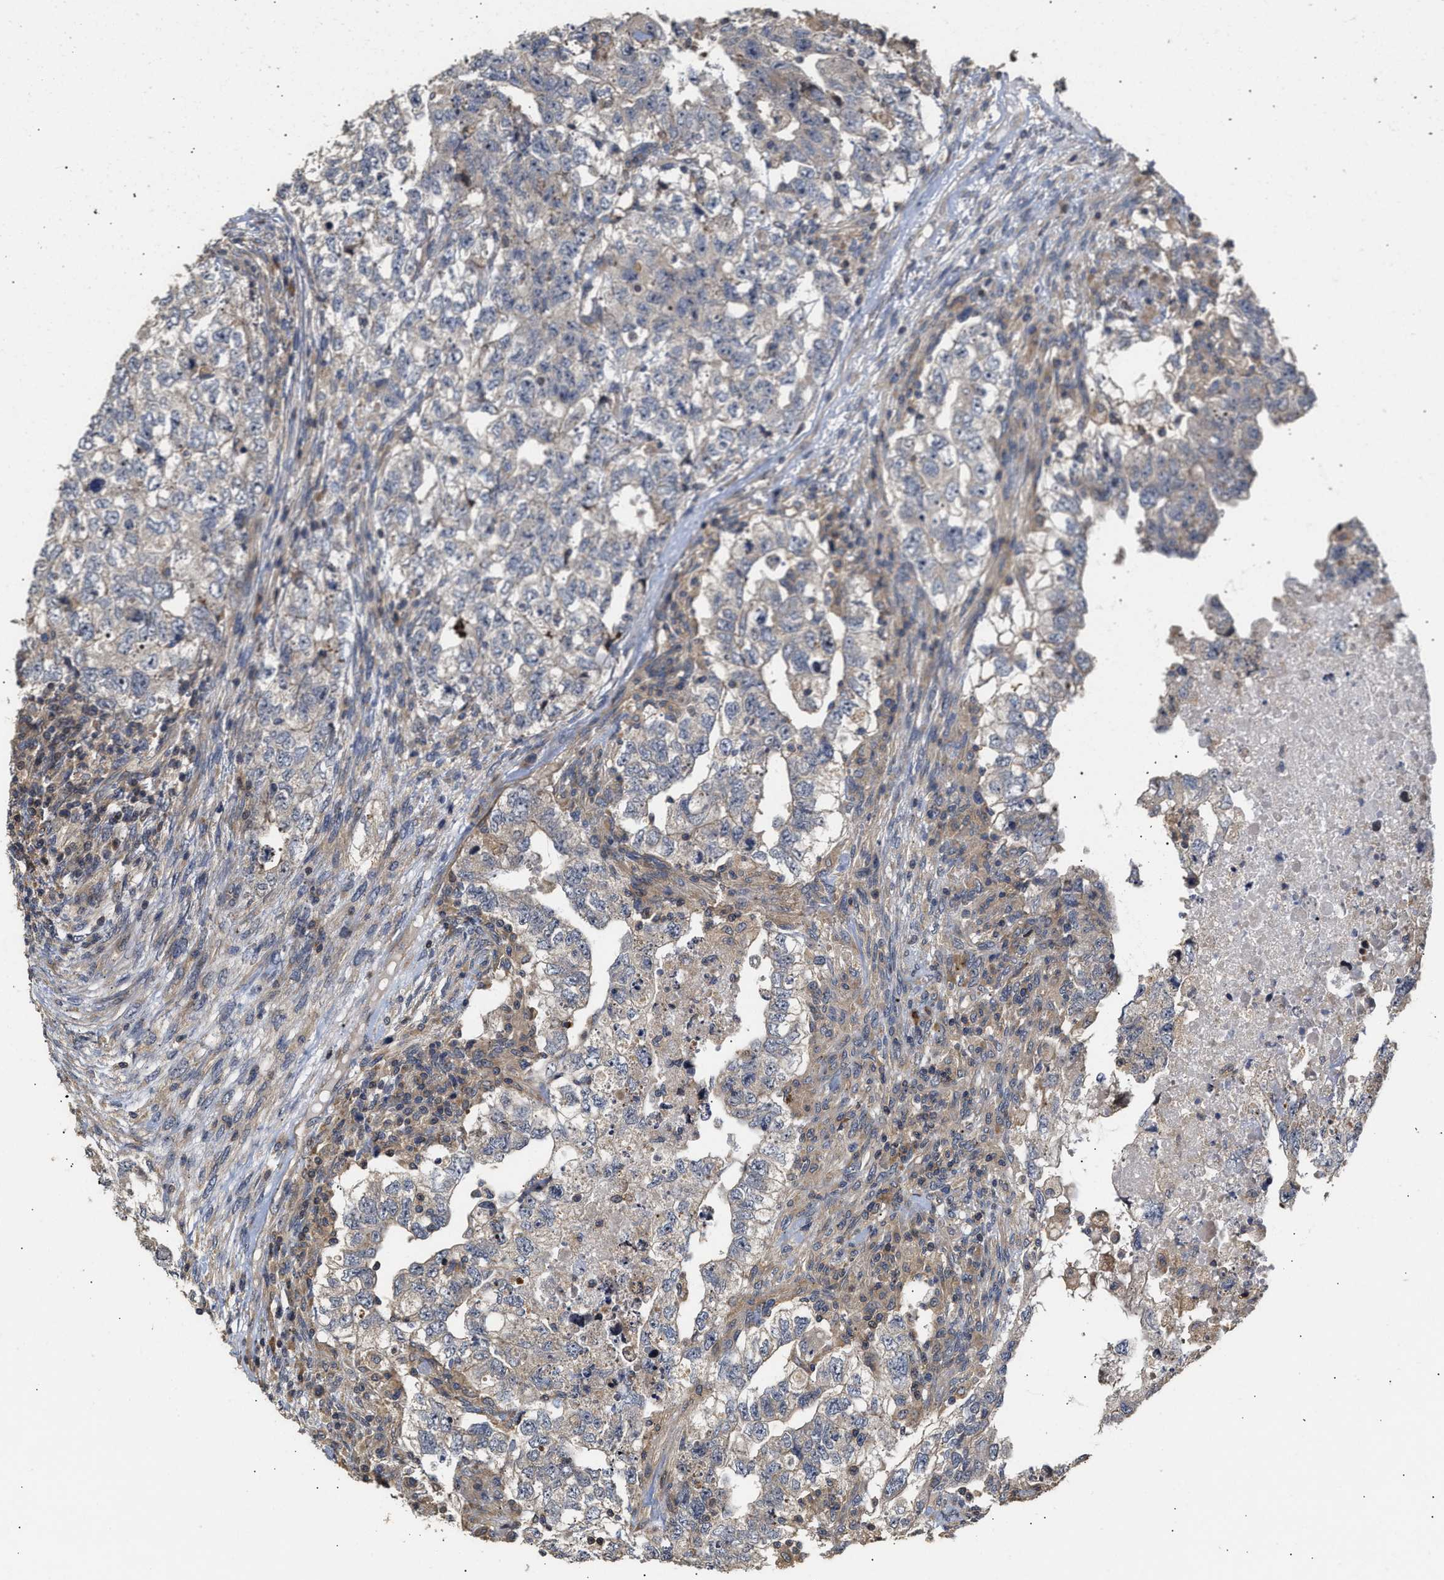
{"staining": {"intensity": "weak", "quantity": "<25%", "location": "cytoplasmic/membranous"}, "tissue": "testis cancer", "cell_type": "Tumor cells", "image_type": "cancer", "snomed": [{"axis": "morphology", "description": "Carcinoma, Embryonal, NOS"}, {"axis": "topography", "description": "Testis"}], "caption": "Embryonal carcinoma (testis) stained for a protein using IHC exhibits no positivity tumor cells.", "gene": "CLIP2", "patient": {"sex": "male", "age": 36}}